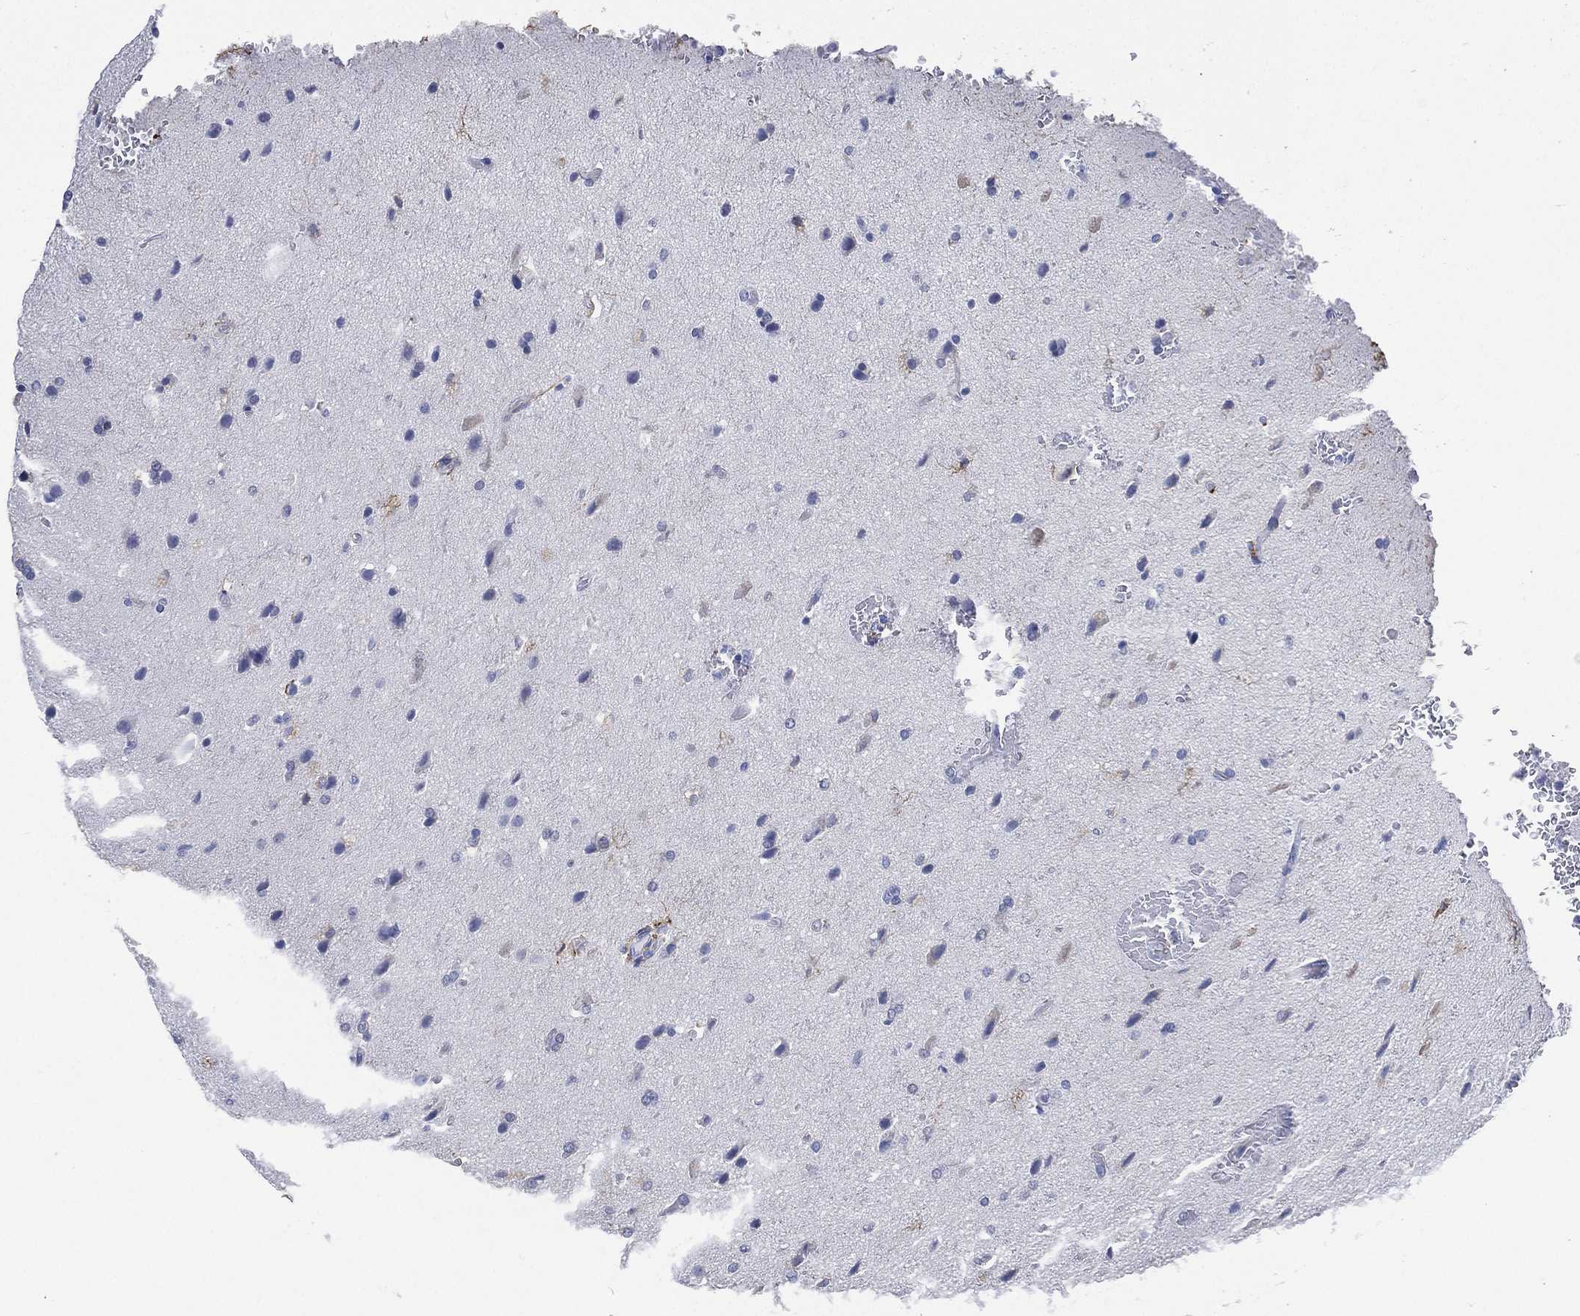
{"staining": {"intensity": "negative", "quantity": "none", "location": "none"}, "tissue": "glioma", "cell_type": "Tumor cells", "image_type": "cancer", "snomed": [{"axis": "morphology", "description": "Glioma, malignant, High grade"}, {"axis": "topography", "description": "Brain"}], "caption": "Protein analysis of malignant glioma (high-grade) displays no significant staining in tumor cells.", "gene": "FMO1", "patient": {"sex": "male", "age": 68}}